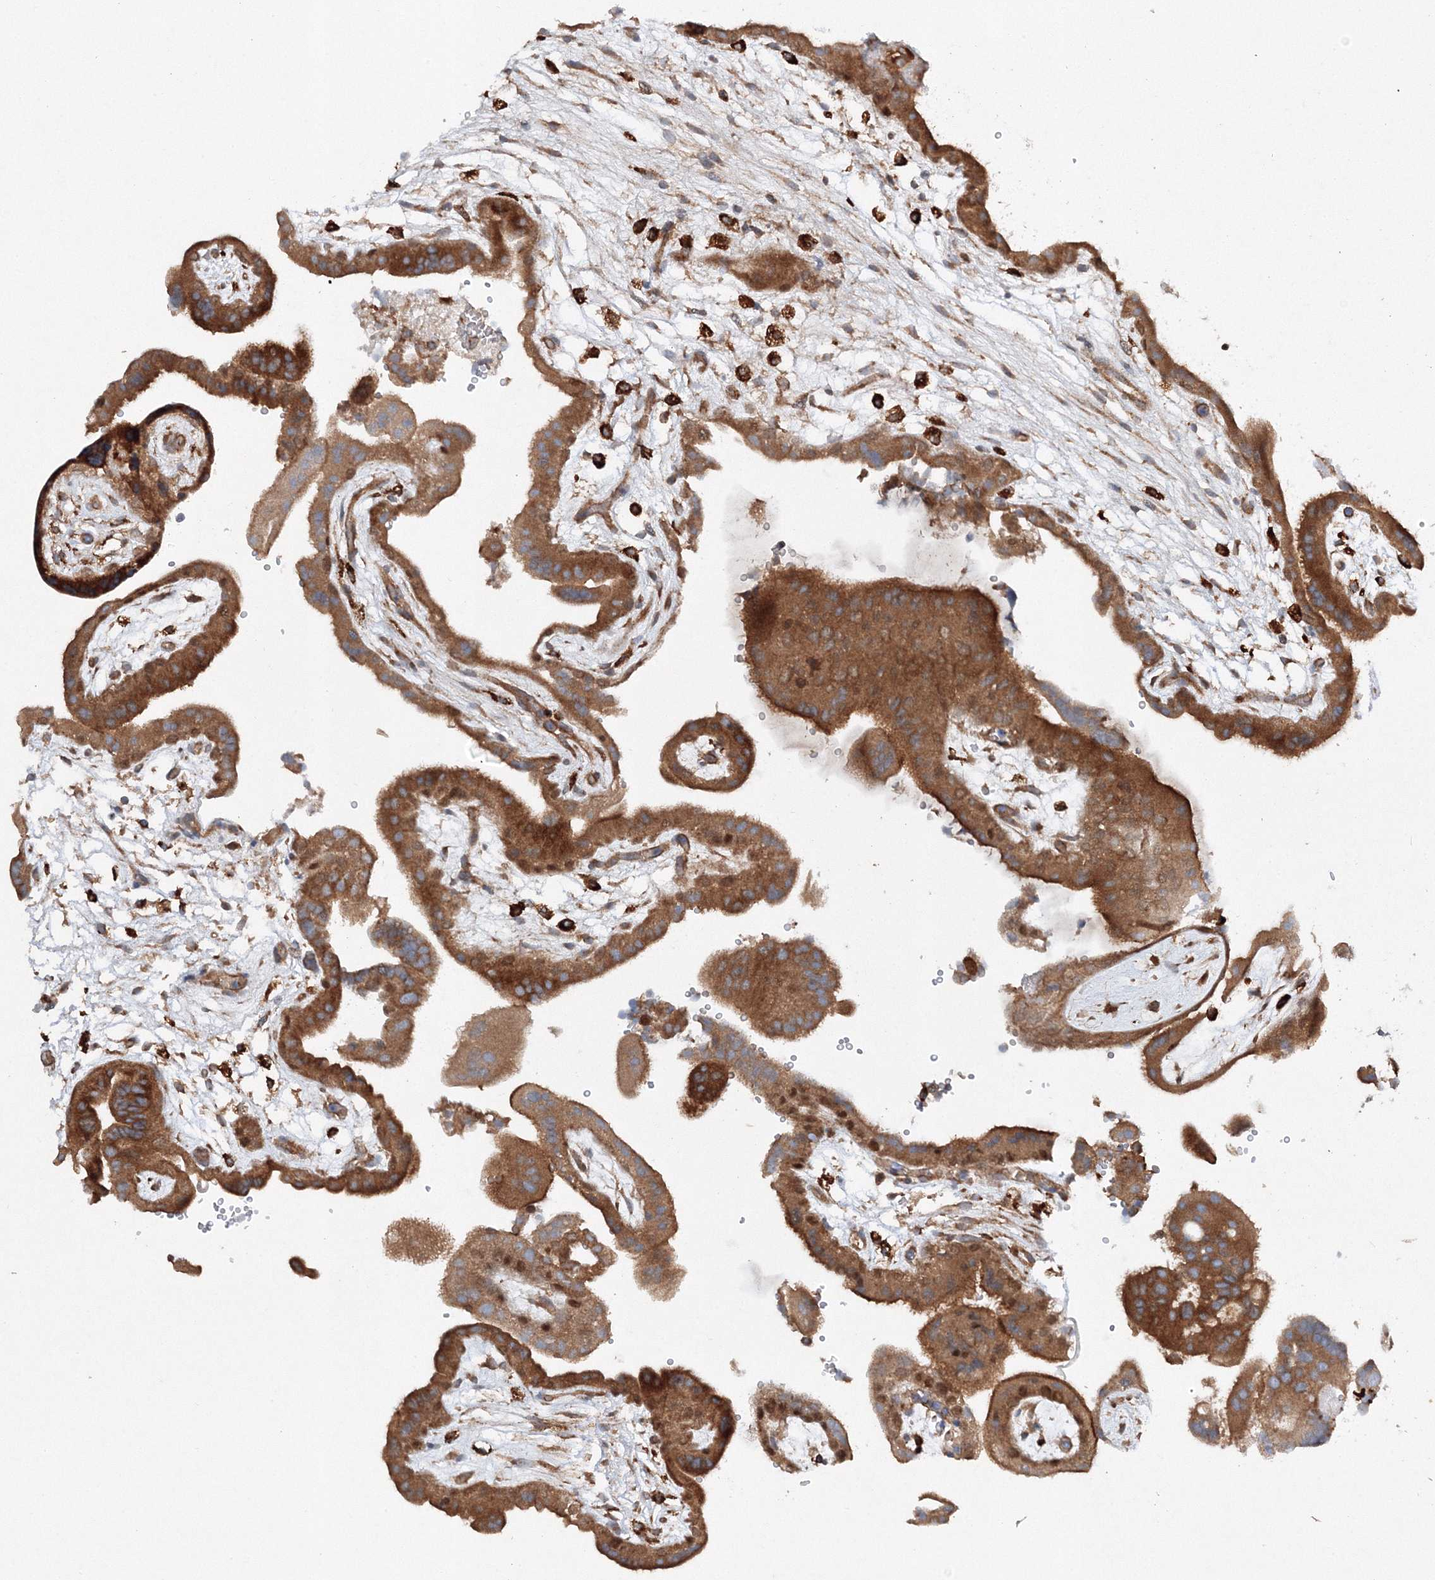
{"staining": {"intensity": "strong", "quantity": ">75%", "location": "cytoplasmic/membranous"}, "tissue": "placenta", "cell_type": "Trophoblastic cells", "image_type": "normal", "snomed": [{"axis": "morphology", "description": "Normal tissue, NOS"}, {"axis": "topography", "description": "Placenta"}], "caption": "The photomicrograph exhibits staining of benign placenta, revealing strong cytoplasmic/membranous protein staining (brown color) within trophoblastic cells. (DAB IHC with brightfield microscopy, high magnification).", "gene": "SLC36A1", "patient": {"sex": "female", "age": 18}}